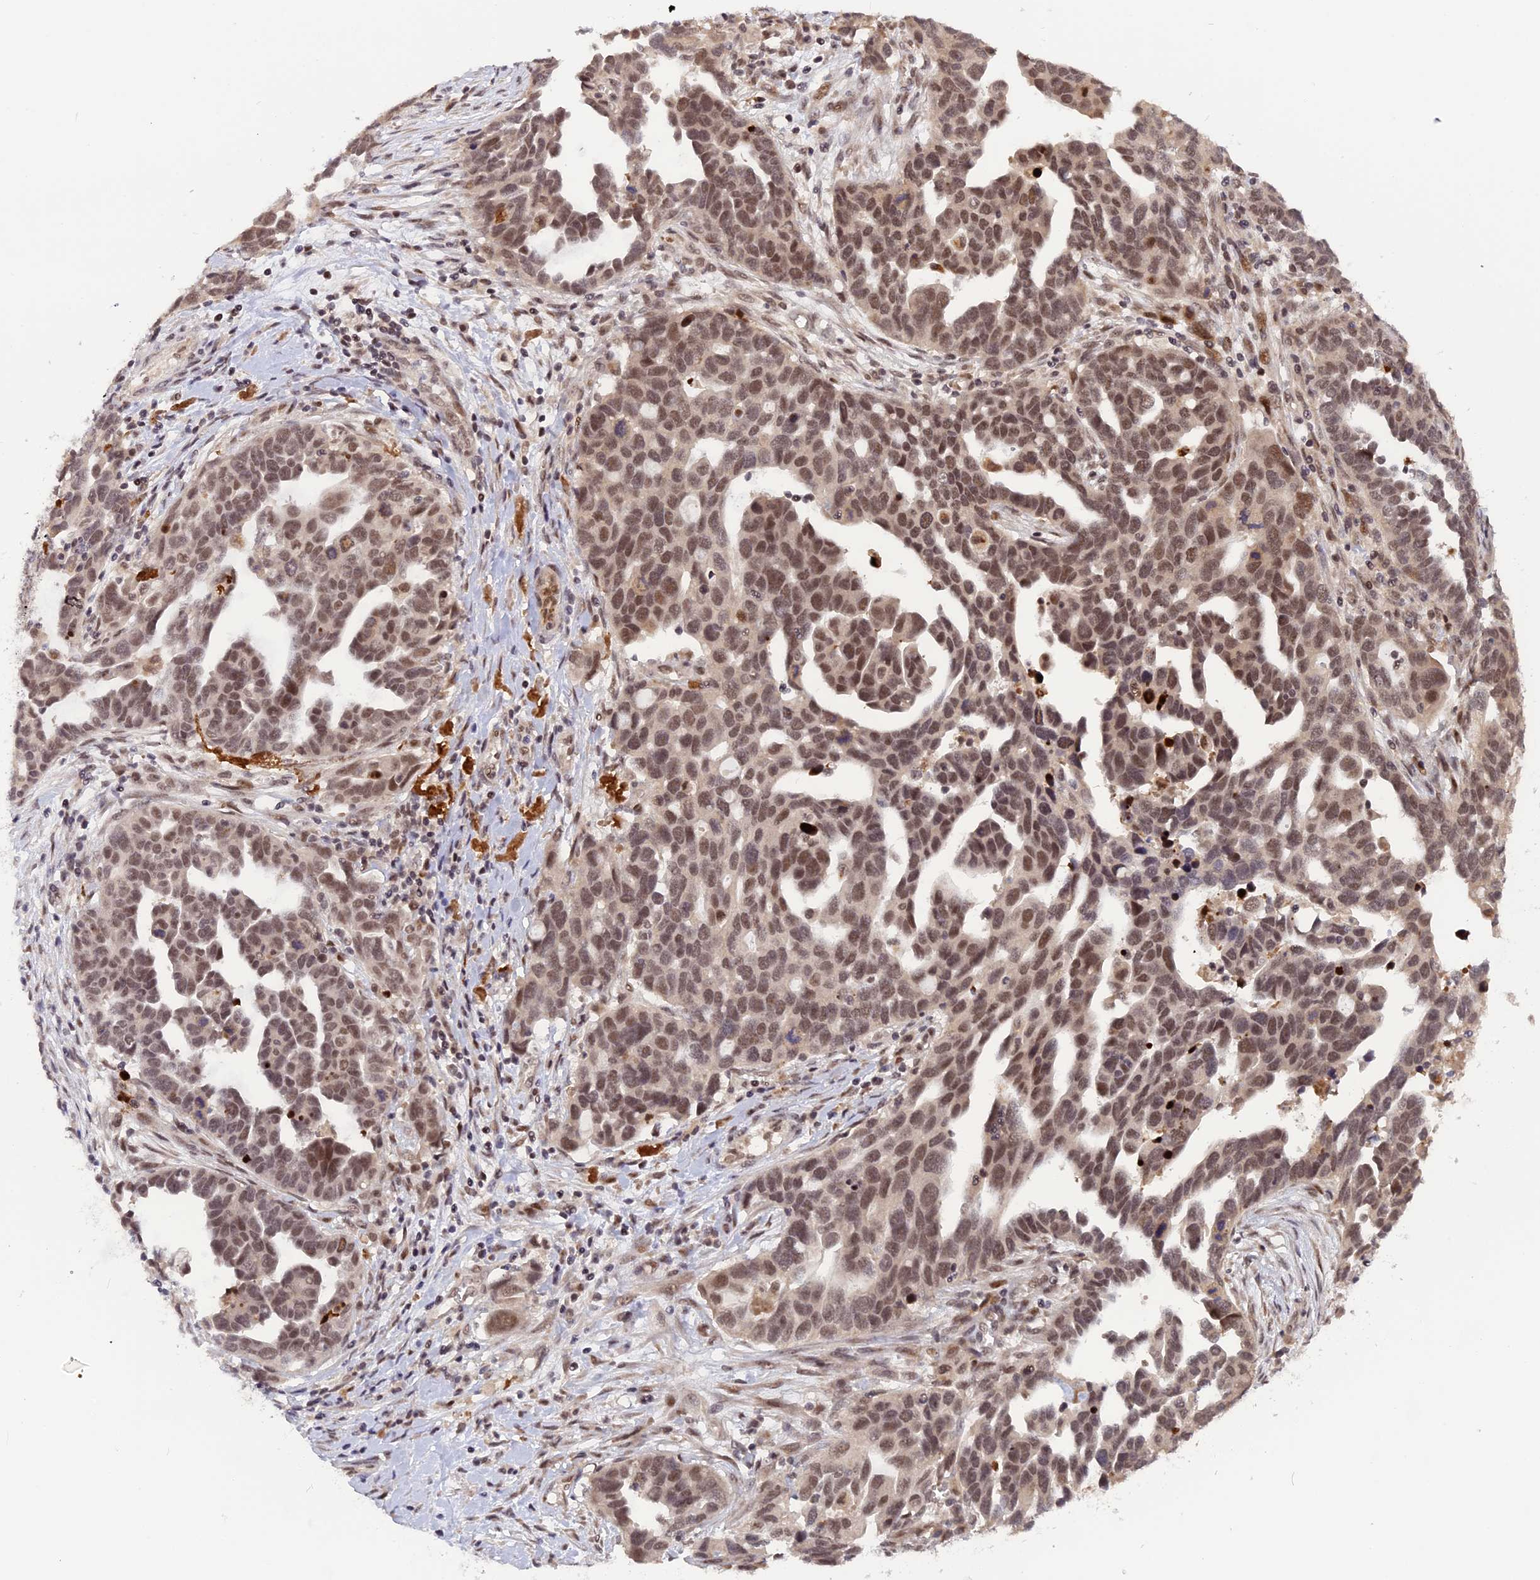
{"staining": {"intensity": "moderate", "quantity": ">75%", "location": "nuclear"}, "tissue": "ovarian cancer", "cell_type": "Tumor cells", "image_type": "cancer", "snomed": [{"axis": "morphology", "description": "Cystadenocarcinoma, serous, NOS"}, {"axis": "topography", "description": "Ovary"}], "caption": "A medium amount of moderate nuclear expression is identified in approximately >75% of tumor cells in ovarian cancer tissue.", "gene": "POLR2C", "patient": {"sex": "female", "age": 54}}